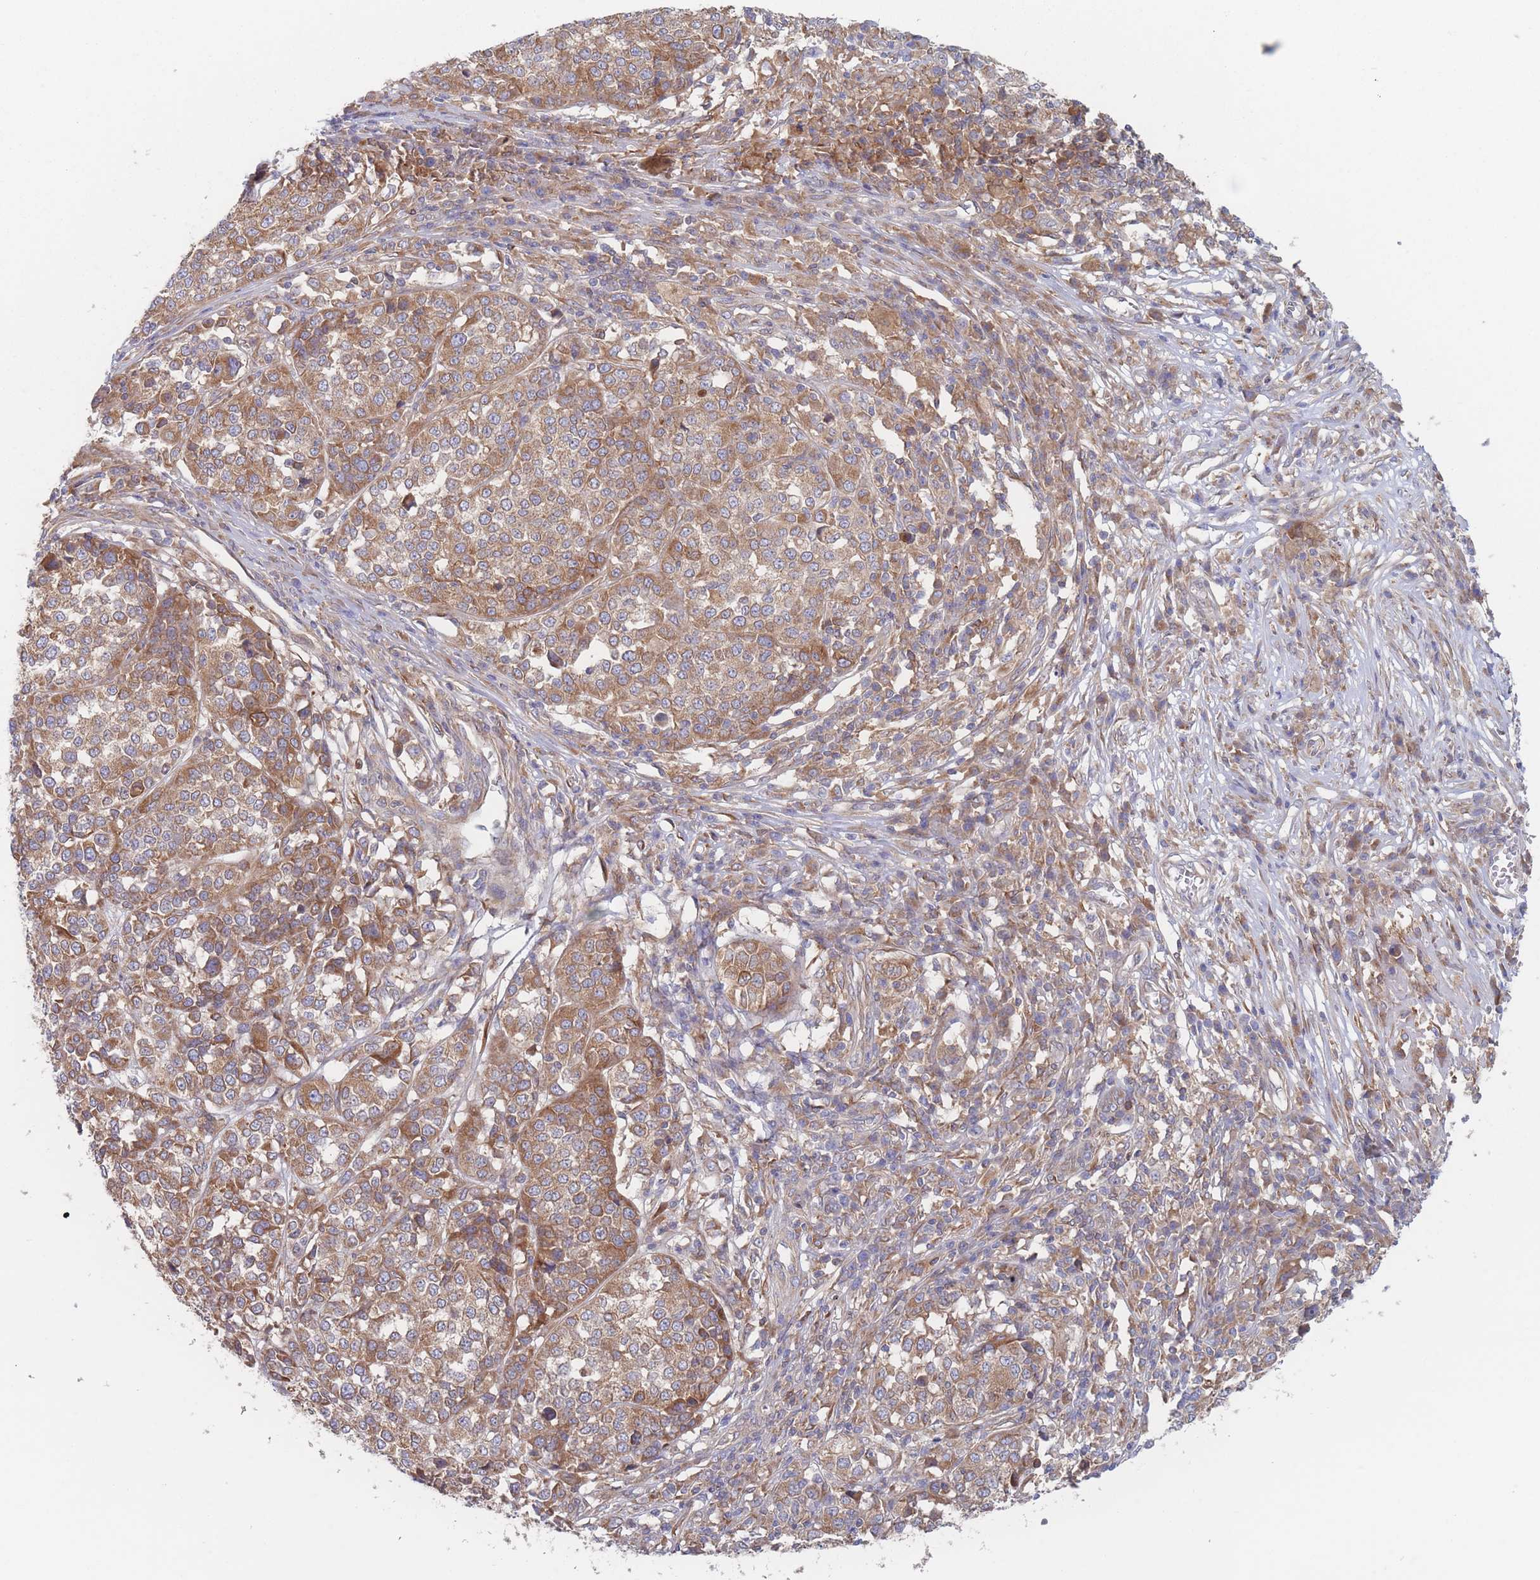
{"staining": {"intensity": "moderate", "quantity": ">75%", "location": "cytoplasmic/membranous"}, "tissue": "melanoma", "cell_type": "Tumor cells", "image_type": "cancer", "snomed": [{"axis": "morphology", "description": "Malignant melanoma, Metastatic site"}, {"axis": "topography", "description": "Lymph node"}], "caption": "A photomicrograph of melanoma stained for a protein demonstrates moderate cytoplasmic/membranous brown staining in tumor cells.", "gene": "KDSR", "patient": {"sex": "male", "age": 44}}